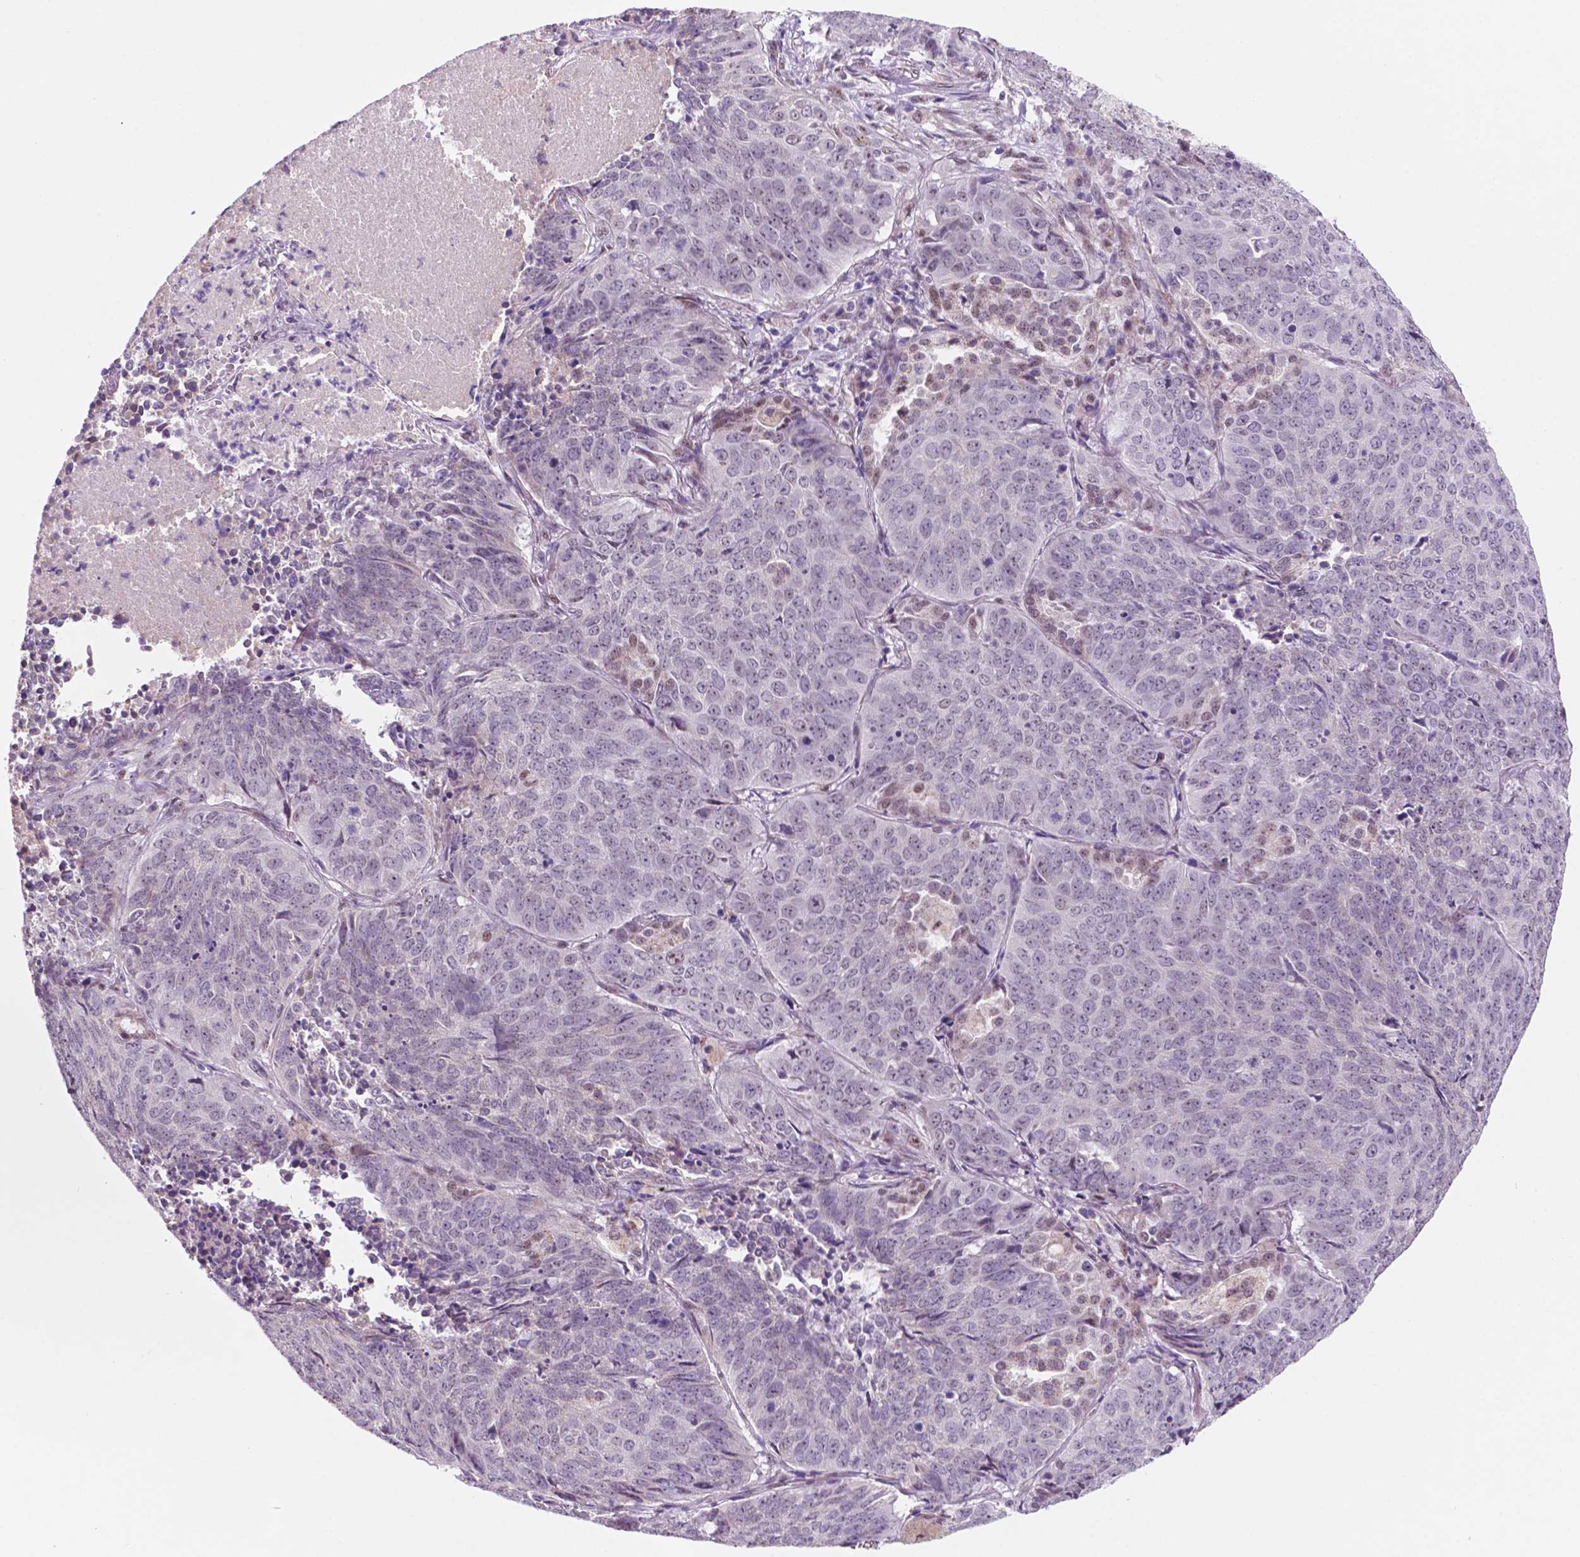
{"staining": {"intensity": "moderate", "quantity": "<25%", "location": "nuclear"}, "tissue": "lung cancer", "cell_type": "Tumor cells", "image_type": "cancer", "snomed": [{"axis": "morphology", "description": "Normal tissue, NOS"}, {"axis": "morphology", "description": "Squamous cell carcinoma, NOS"}, {"axis": "topography", "description": "Bronchus"}, {"axis": "topography", "description": "Lung"}], "caption": "There is low levels of moderate nuclear positivity in tumor cells of squamous cell carcinoma (lung), as demonstrated by immunohistochemical staining (brown color).", "gene": "C18orf21", "patient": {"sex": "male", "age": 64}}